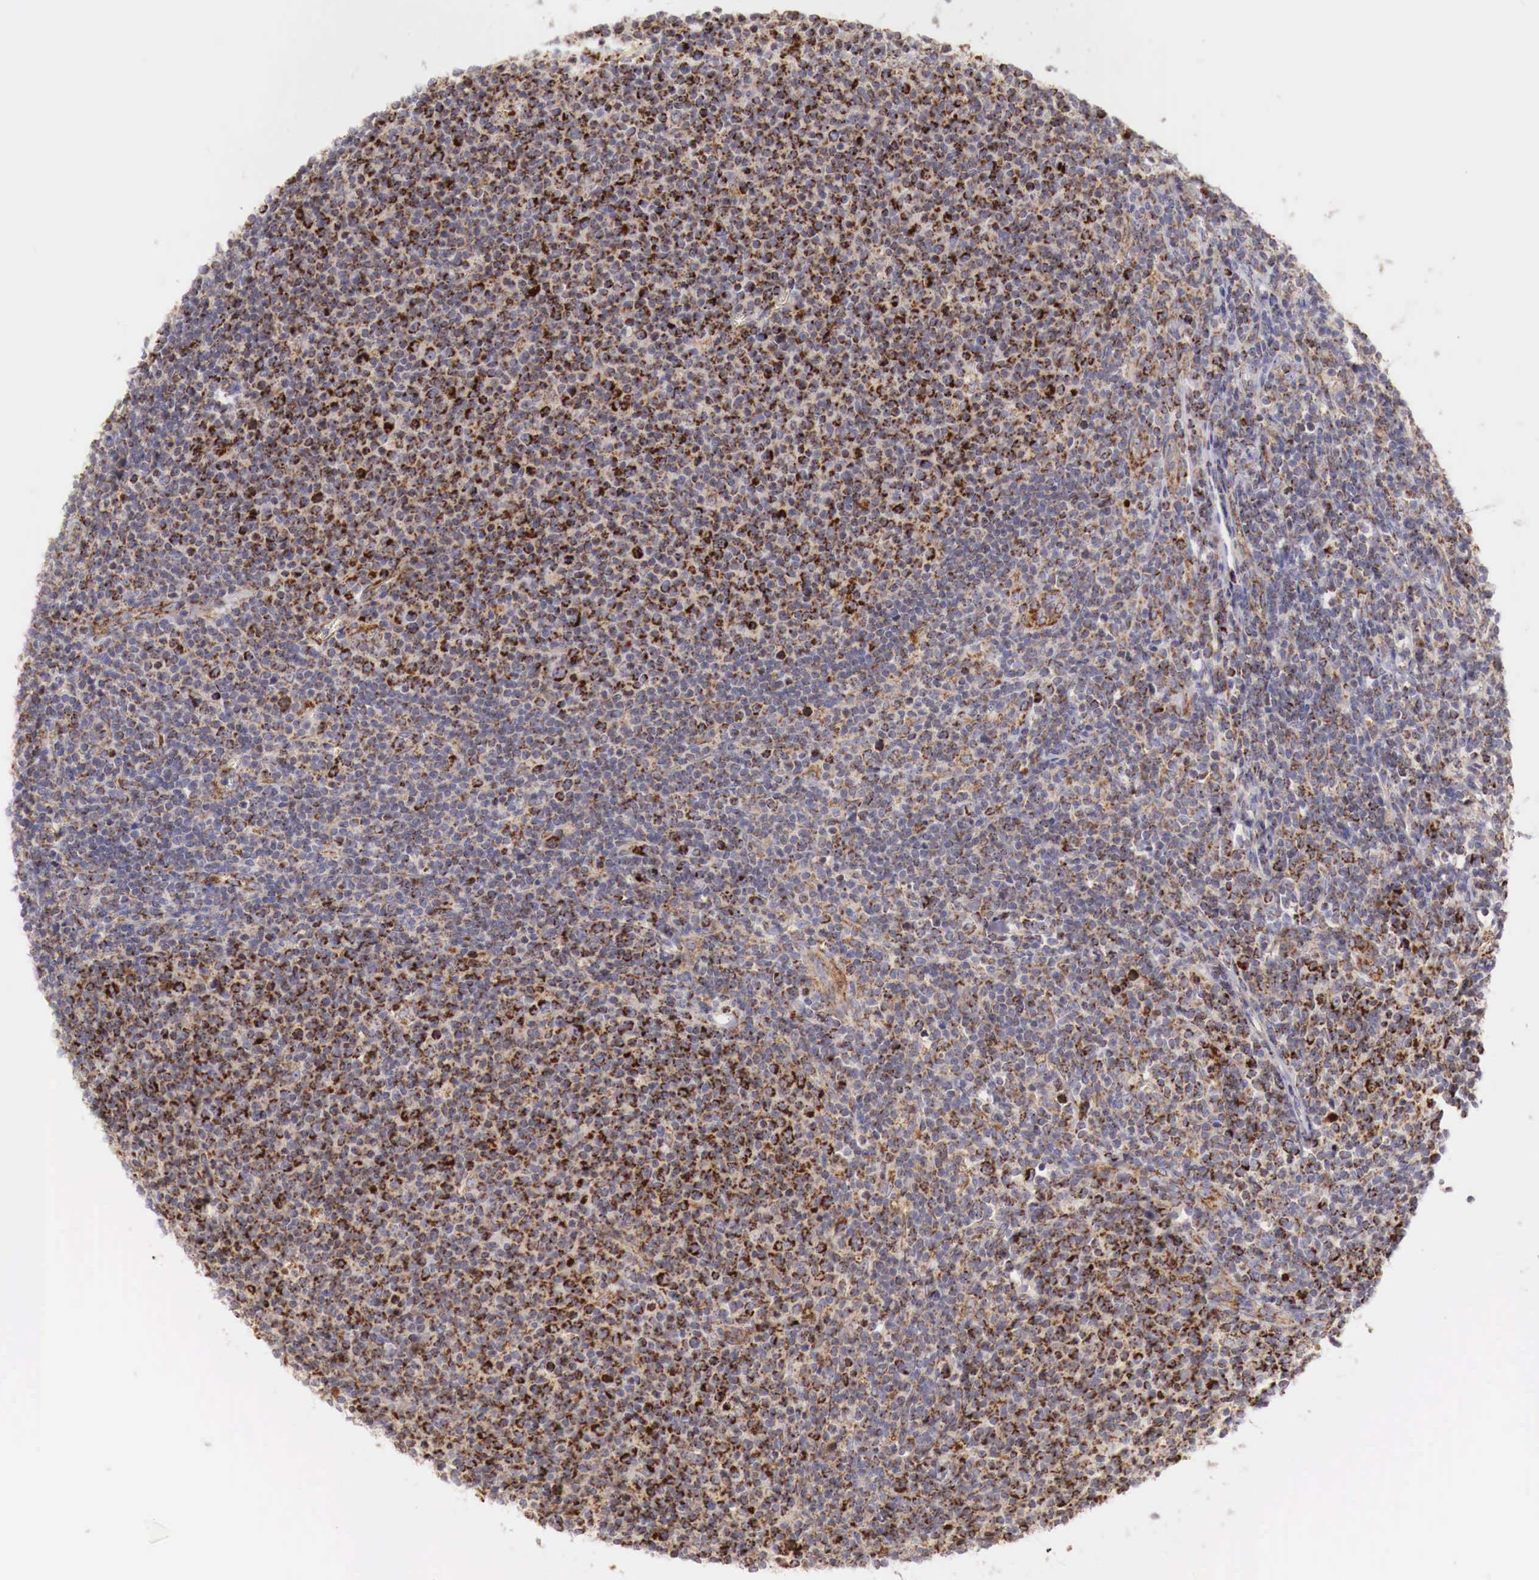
{"staining": {"intensity": "moderate", "quantity": "25%-75%", "location": "cytoplasmic/membranous"}, "tissue": "lymphoma", "cell_type": "Tumor cells", "image_type": "cancer", "snomed": [{"axis": "morphology", "description": "Malignant lymphoma, non-Hodgkin's type, Low grade"}, {"axis": "topography", "description": "Lymph node"}], "caption": "The photomicrograph shows a brown stain indicating the presence of a protein in the cytoplasmic/membranous of tumor cells in lymphoma.", "gene": "XPNPEP3", "patient": {"sex": "male", "age": 74}}